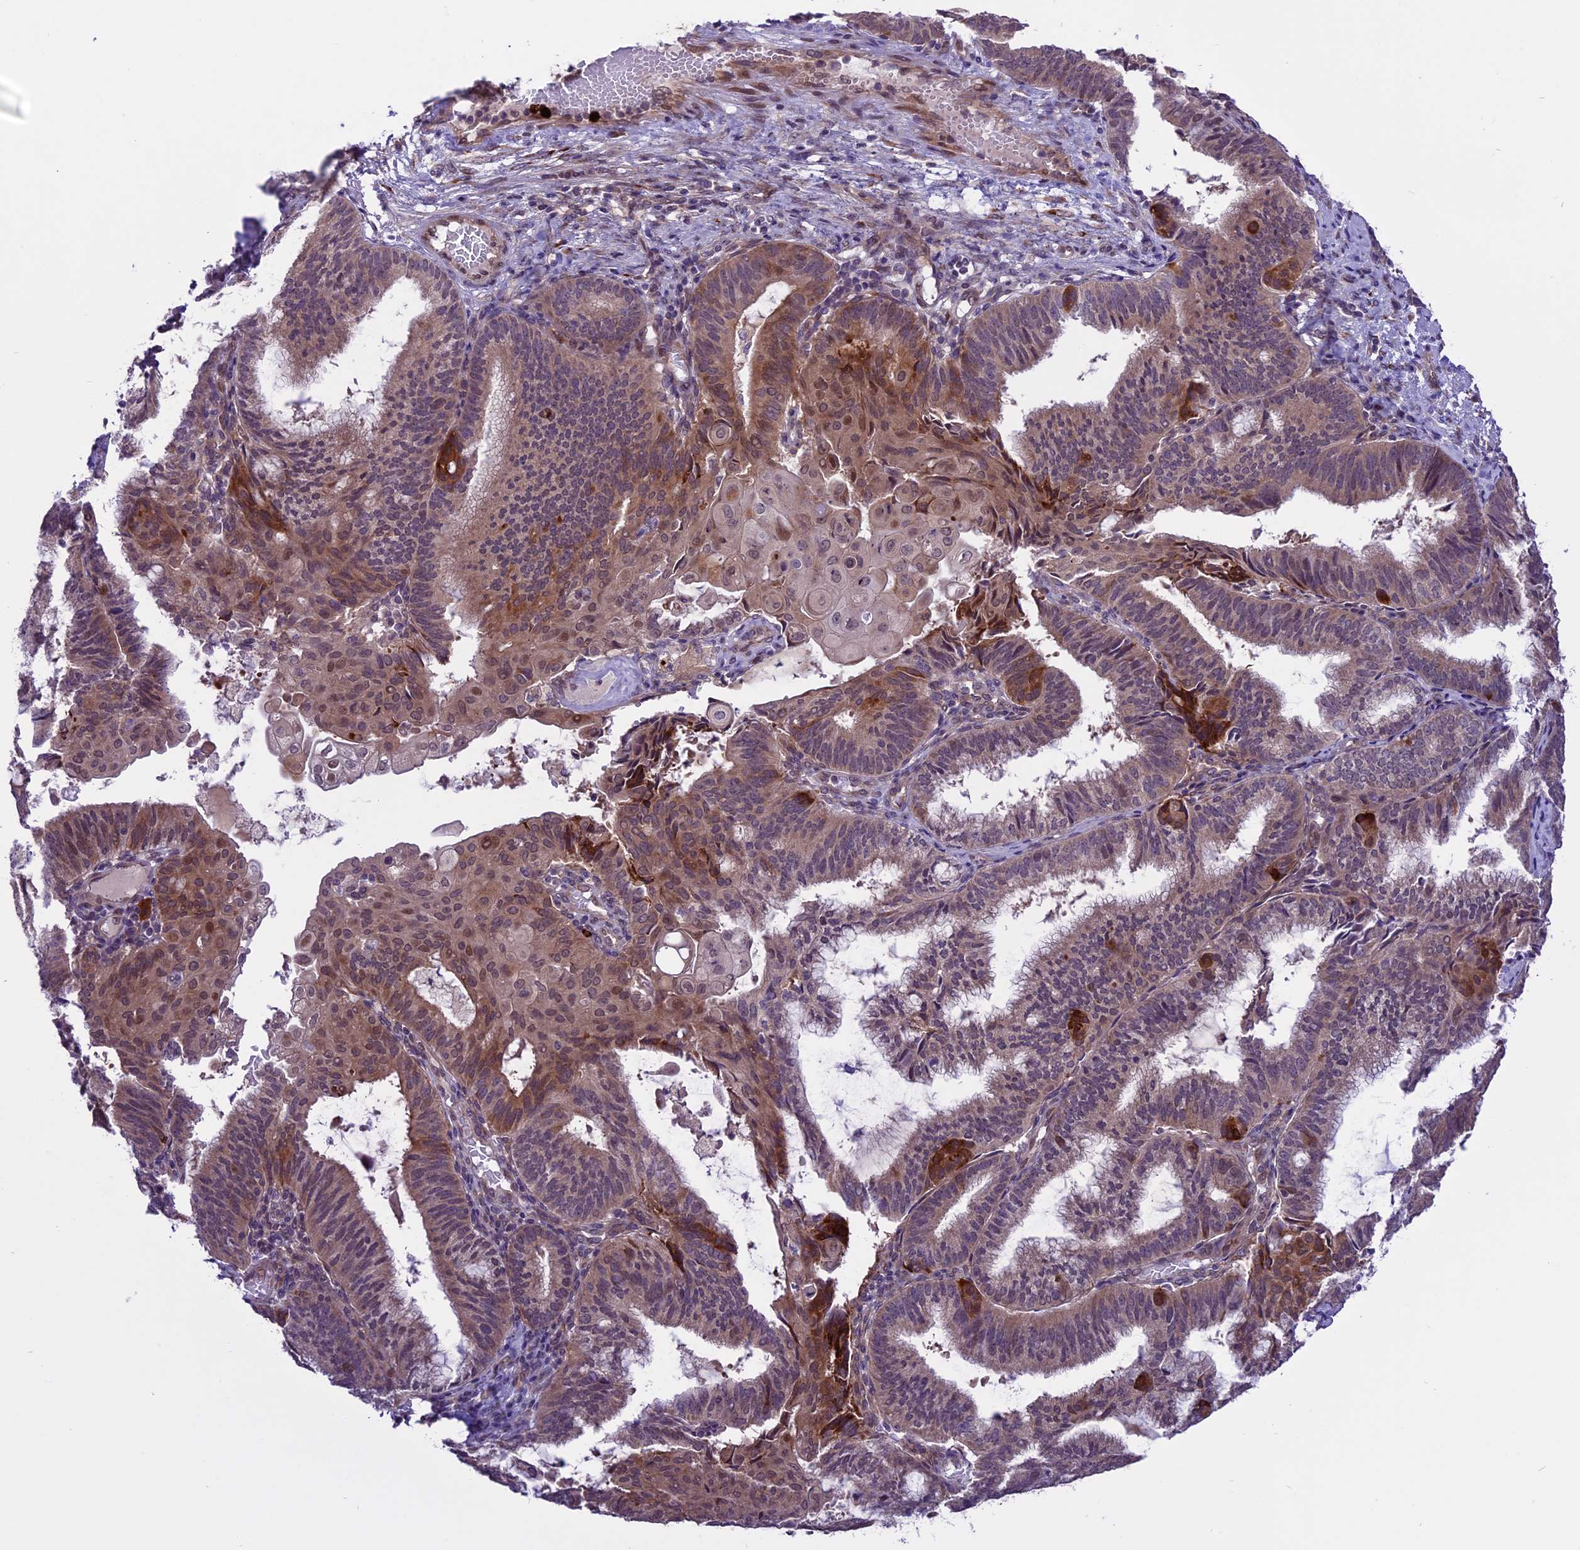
{"staining": {"intensity": "moderate", "quantity": "25%-75%", "location": "cytoplasmic/membranous"}, "tissue": "endometrial cancer", "cell_type": "Tumor cells", "image_type": "cancer", "snomed": [{"axis": "morphology", "description": "Adenocarcinoma, NOS"}, {"axis": "topography", "description": "Endometrium"}], "caption": "Moderate cytoplasmic/membranous staining is appreciated in about 25%-75% of tumor cells in endometrial cancer (adenocarcinoma).", "gene": "SPRED1", "patient": {"sex": "female", "age": 49}}